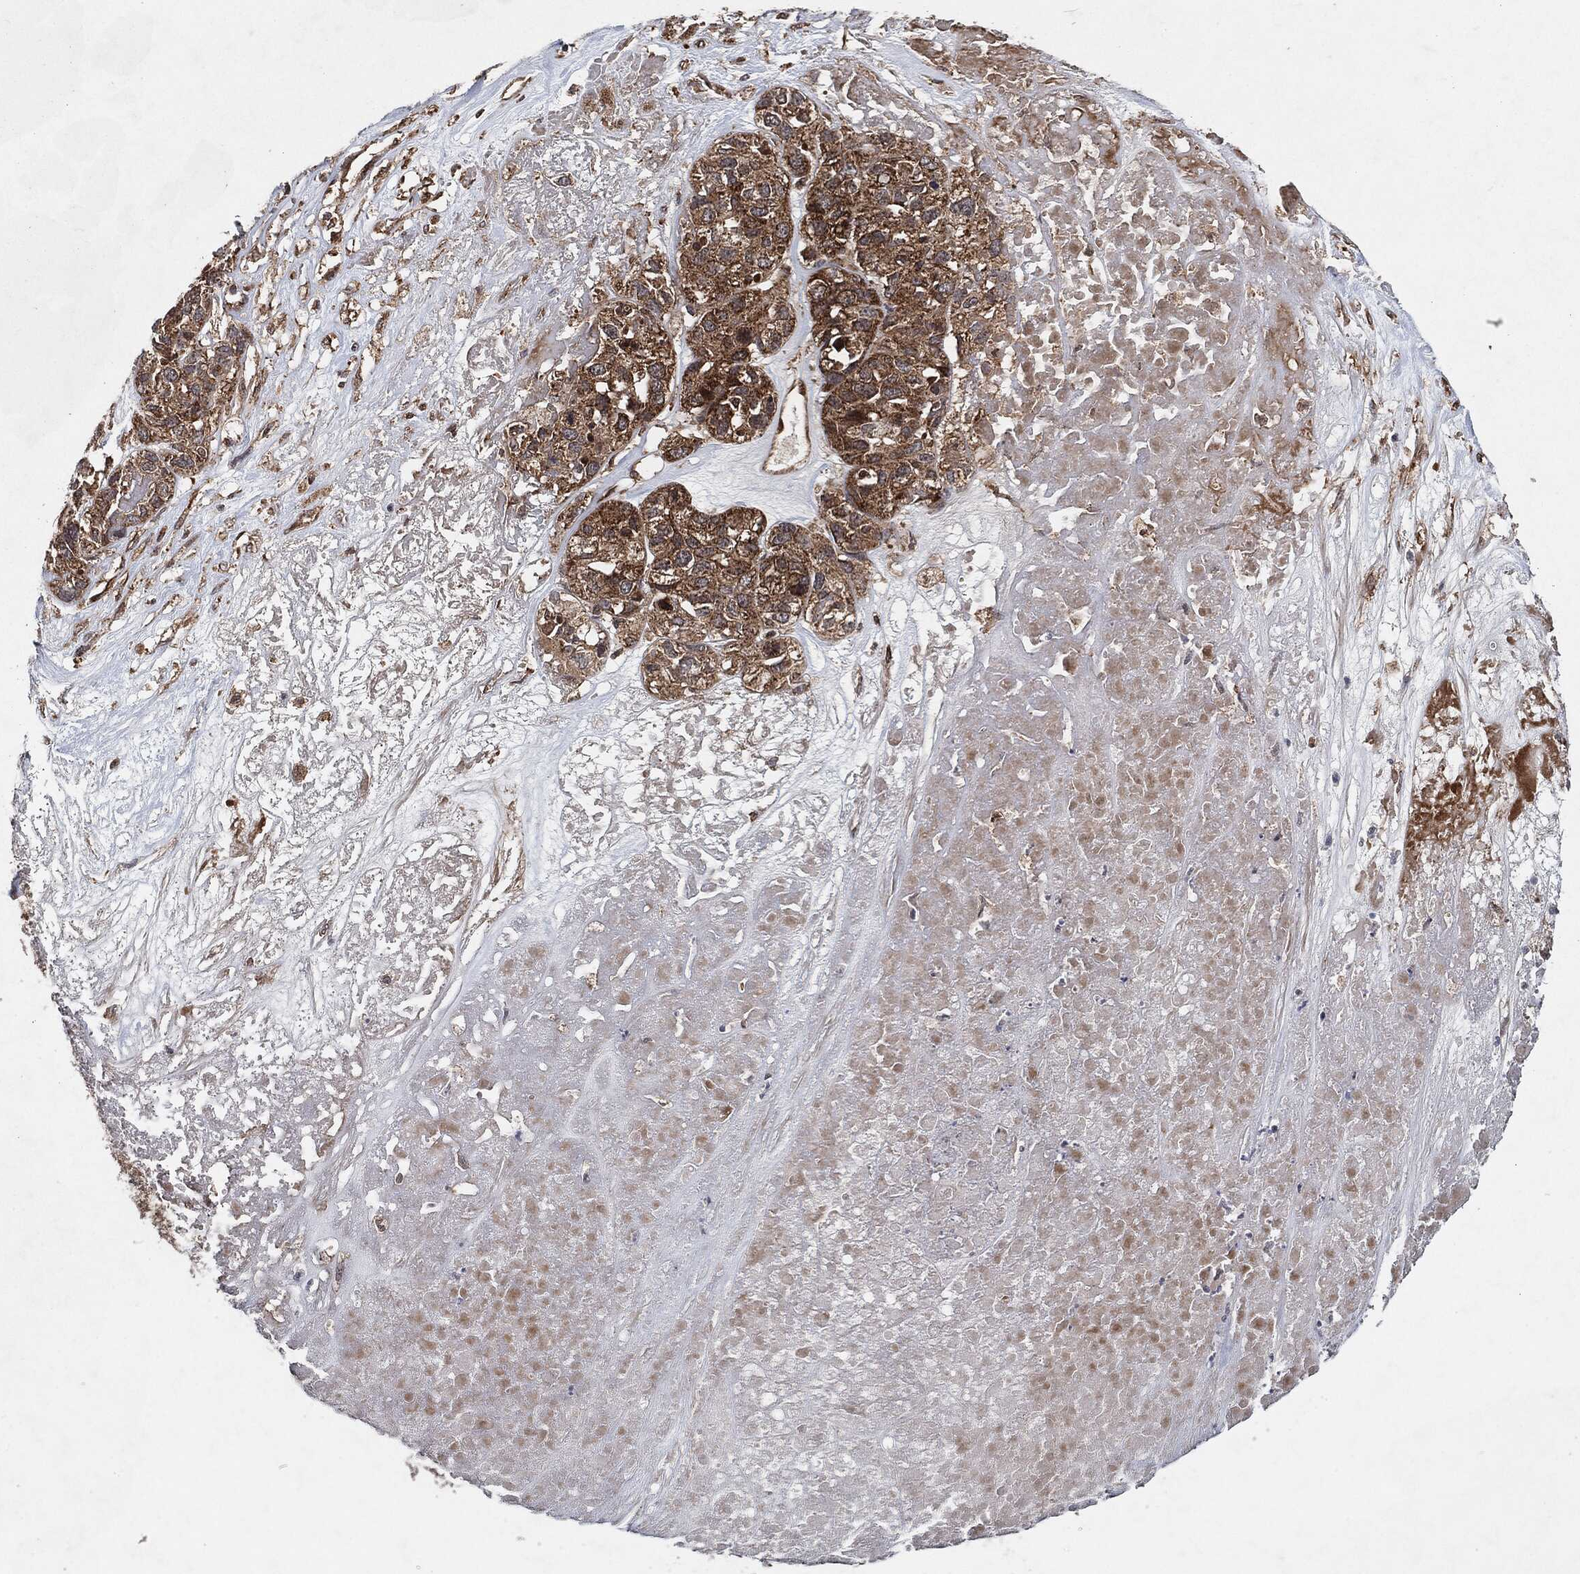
{"staining": {"intensity": "strong", "quantity": ">75%", "location": "cytoplasmic/membranous"}, "tissue": "ovarian cancer", "cell_type": "Tumor cells", "image_type": "cancer", "snomed": [{"axis": "morphology", "description": "Cystadenocarcinoma, serous, NOS"}, {"axis": "topography", "description": "Ovary"}], "caption": "Human ovarian cancer stained with a protein marker exhibits strong staining in tumor cells.", "gene": "BCAR1", "patient": {"sex": "female", "age": 87}}